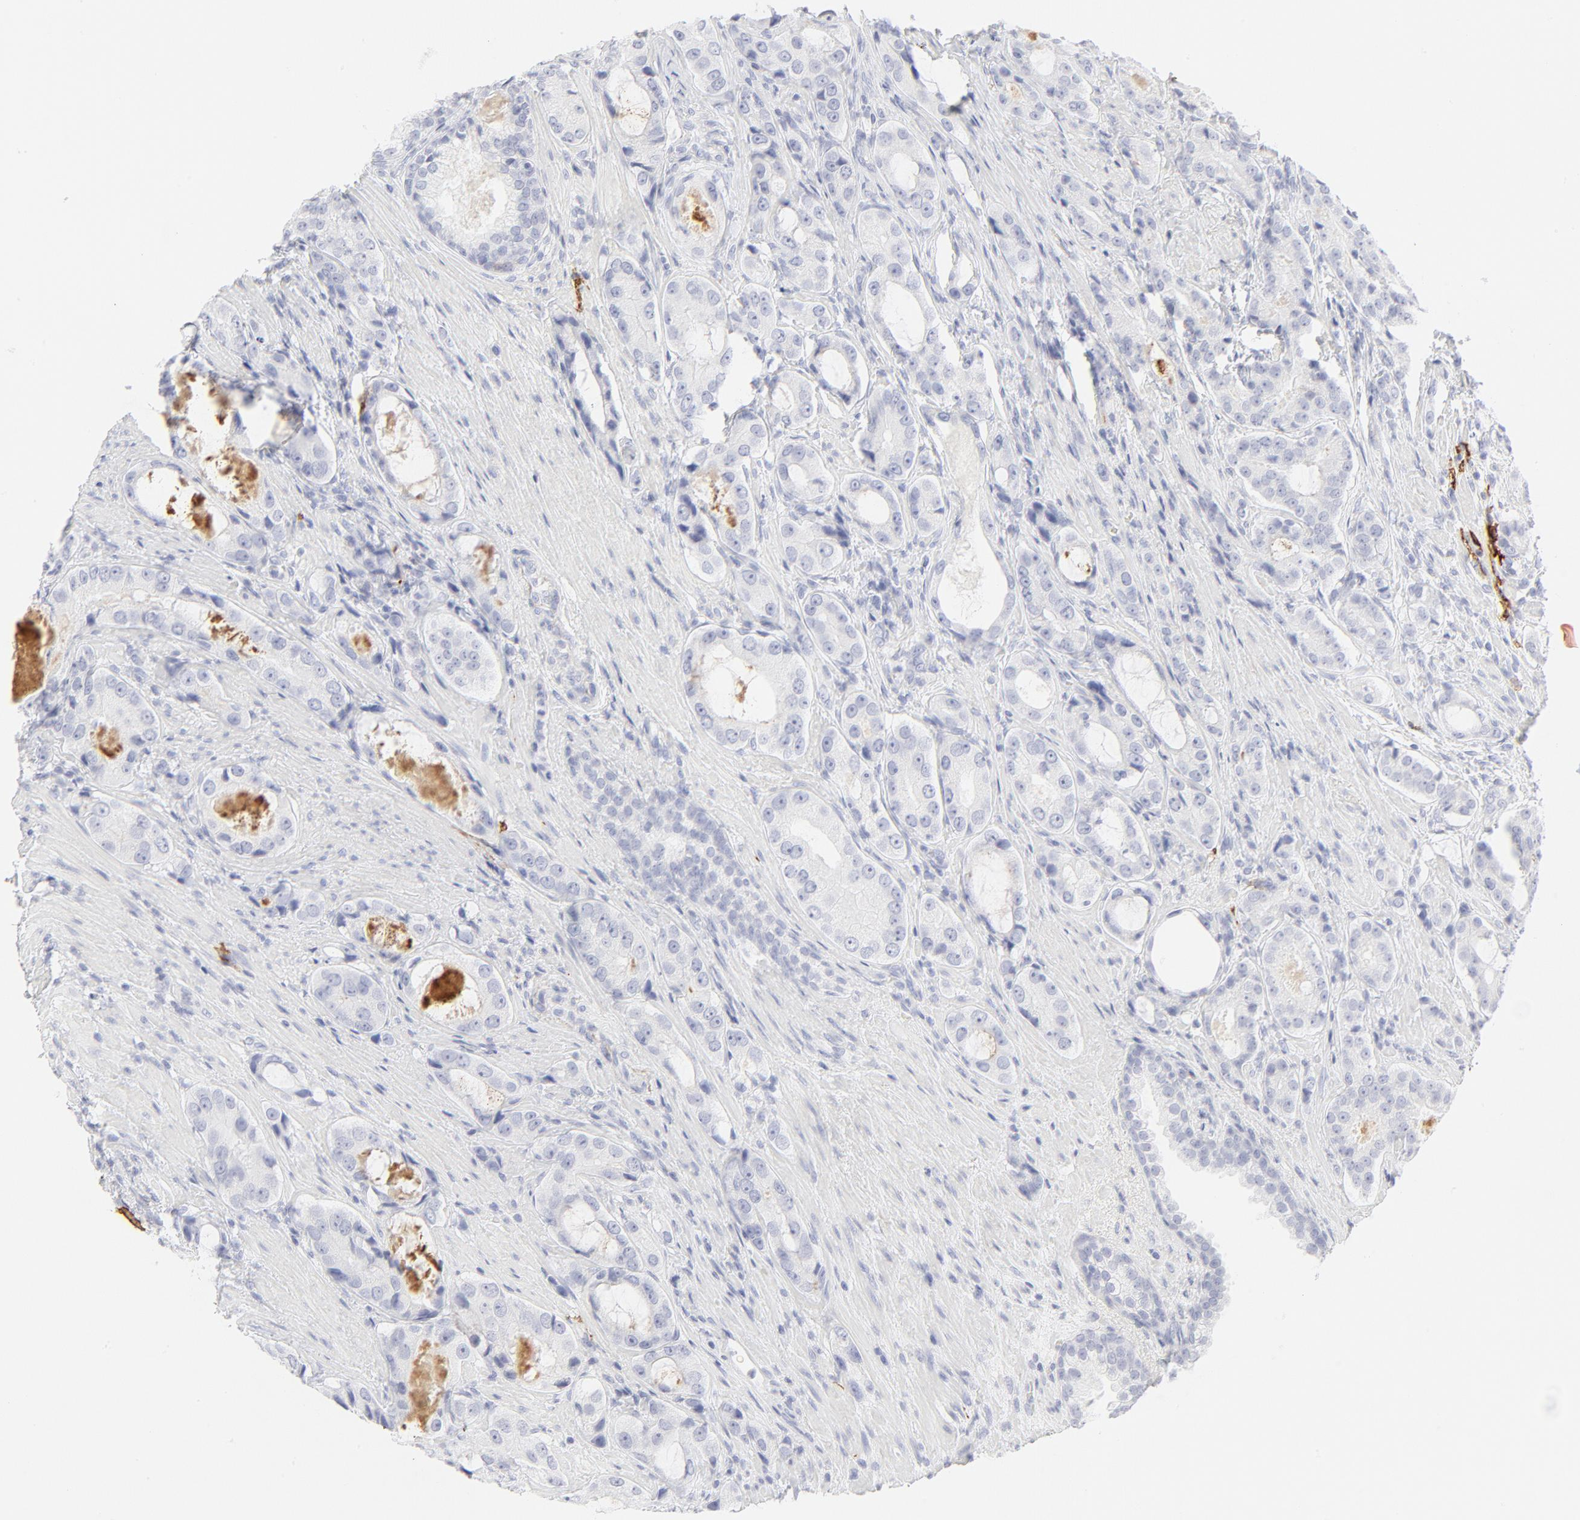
{"staining": {"intensity": "negative", "quantity": "none", "location": "none"}, "tissue": "prostate cancer", "cell_type": "Tumor cells", "image_type": "cancer", "snomed": [{"axis": "morphology", "description": "Adenocarcinoma, High grade"}, {"axis": "topography", "description": "Prostate"}], "caption": "Photomicrograph shows no significant protein staining in tumor cells of adenocarcinoma (high-grade) (prostate).", "gene": "CCR7", "patient": {"sex": "male", "age": 72}}